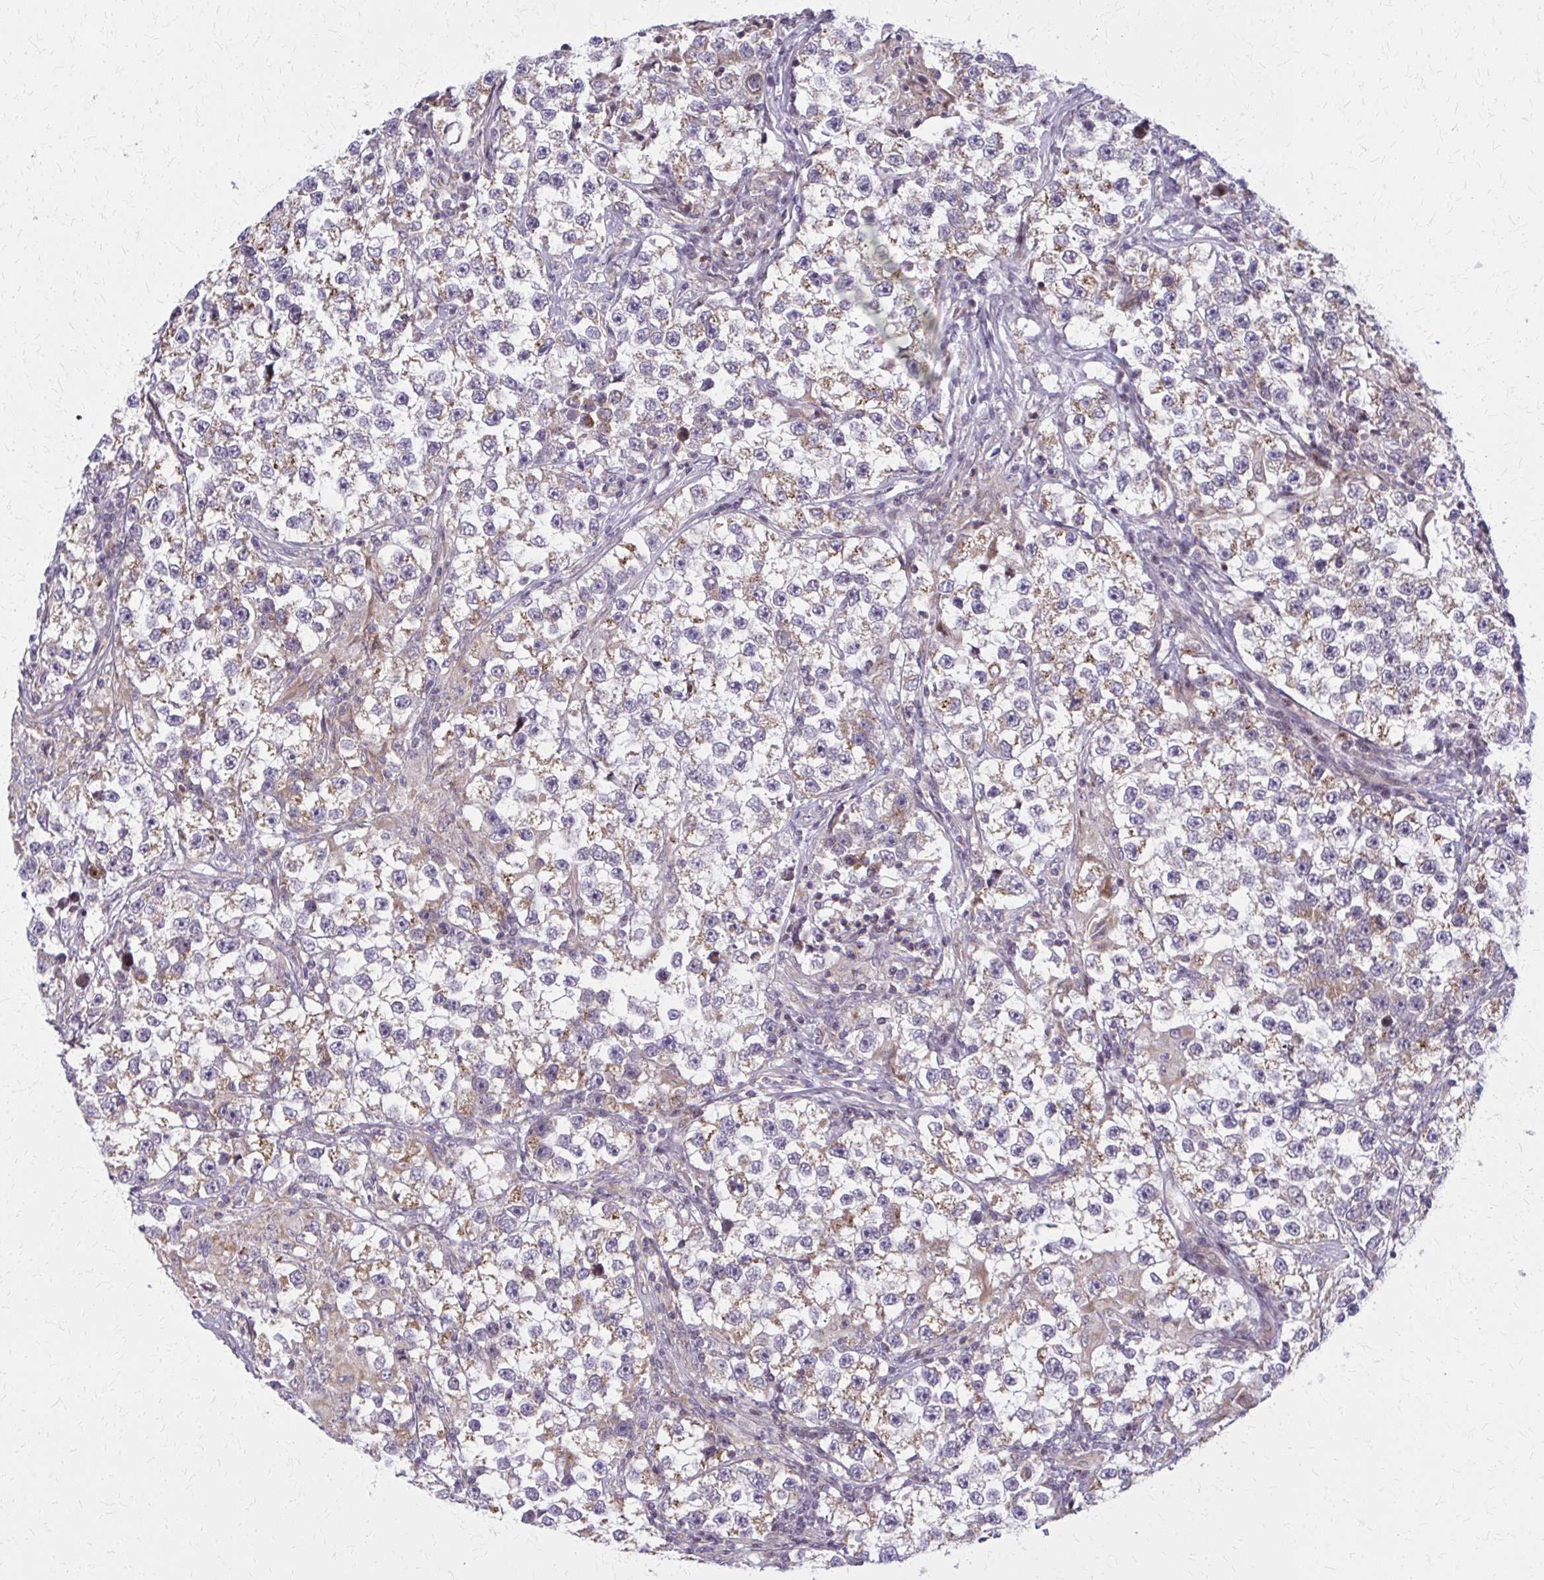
{"staining": {"intensity": "moderate", "quantity": "25%-75%", "location": "cytoplasmic/membranous"}, "tissue": "testis cancer", "cell_type": "Tumor cells", "image_type": "cancer", "snomed": [{"axis": "morphology", "description": "Seminoma, NOS"}, {"axis": "topography", "description": "Testis"}], "caption": "High-magnification brightfield microscopy of testis cancer stained with DAB (3,3'-diaminobenzidine) (brown) and counterstained with hematoxylin (blue). tumor cells exhibit moderate cytoplasmic/membranous staining is seen in about25%-75% of cells.", "gene": "MCCC1", "patient": {"sex": "male", "age": 46}}